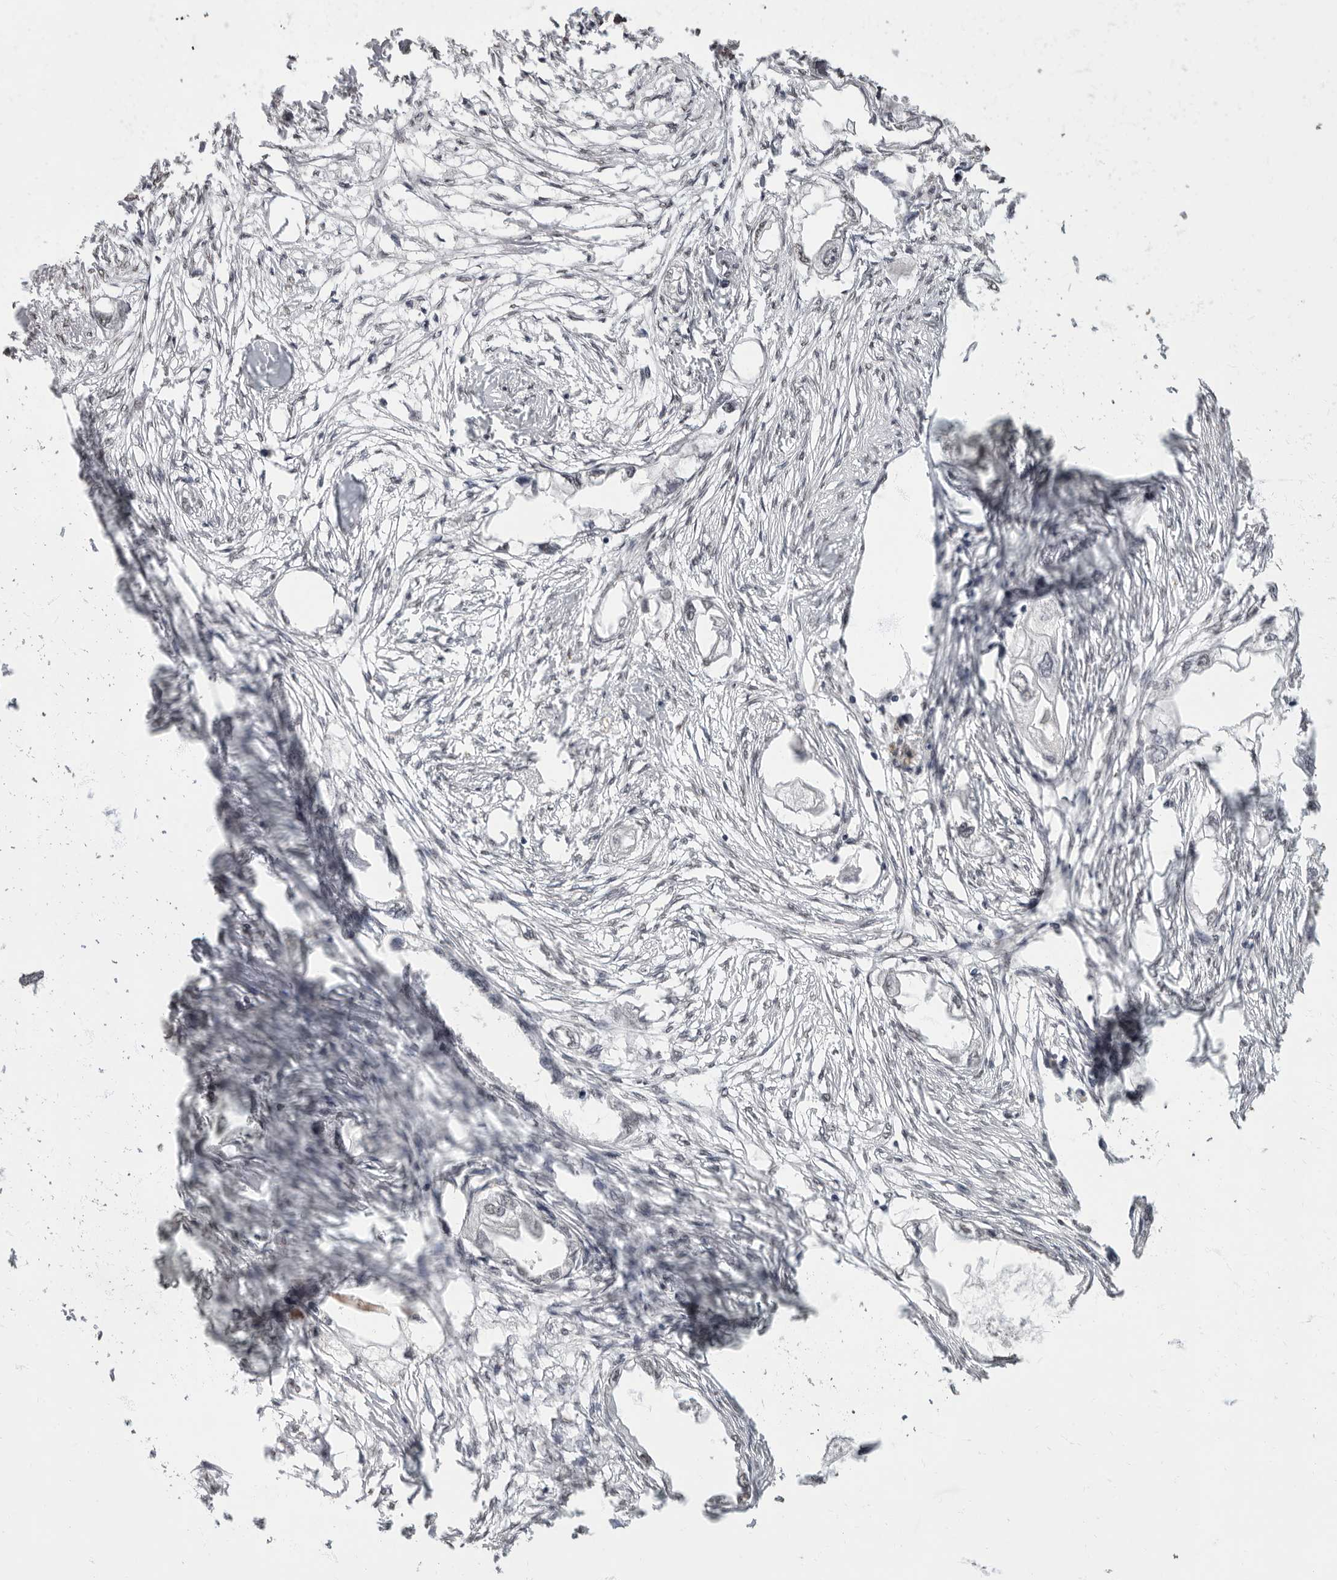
{"staining": {"intensity": "negative", "quantity": "none", "location": "none"}, "tissue": "endometrial cancer", "cell_type": "Tumor cells", "image_type": "cancer", "snomed": [{"axis": "morphology", "description": "Adenocarcinoma, NOS"}, {"axis": "morphology", "description": "Adenocarcinoma, metastatic, NOS"}, {"axis": "topography", "description": "Adipose tissue"}, {"axis": "topography", "description": "Endometrium"}], "caption": "Tumor cells show no significant positivity in metastatic adenocarcinoma (endometrial). The staining is performed using DAB brown chromogen with nuclei counter-stained in using hematoxylin.", "gene": "NBL1", "patient": {"sex": "female", "age": 67}}